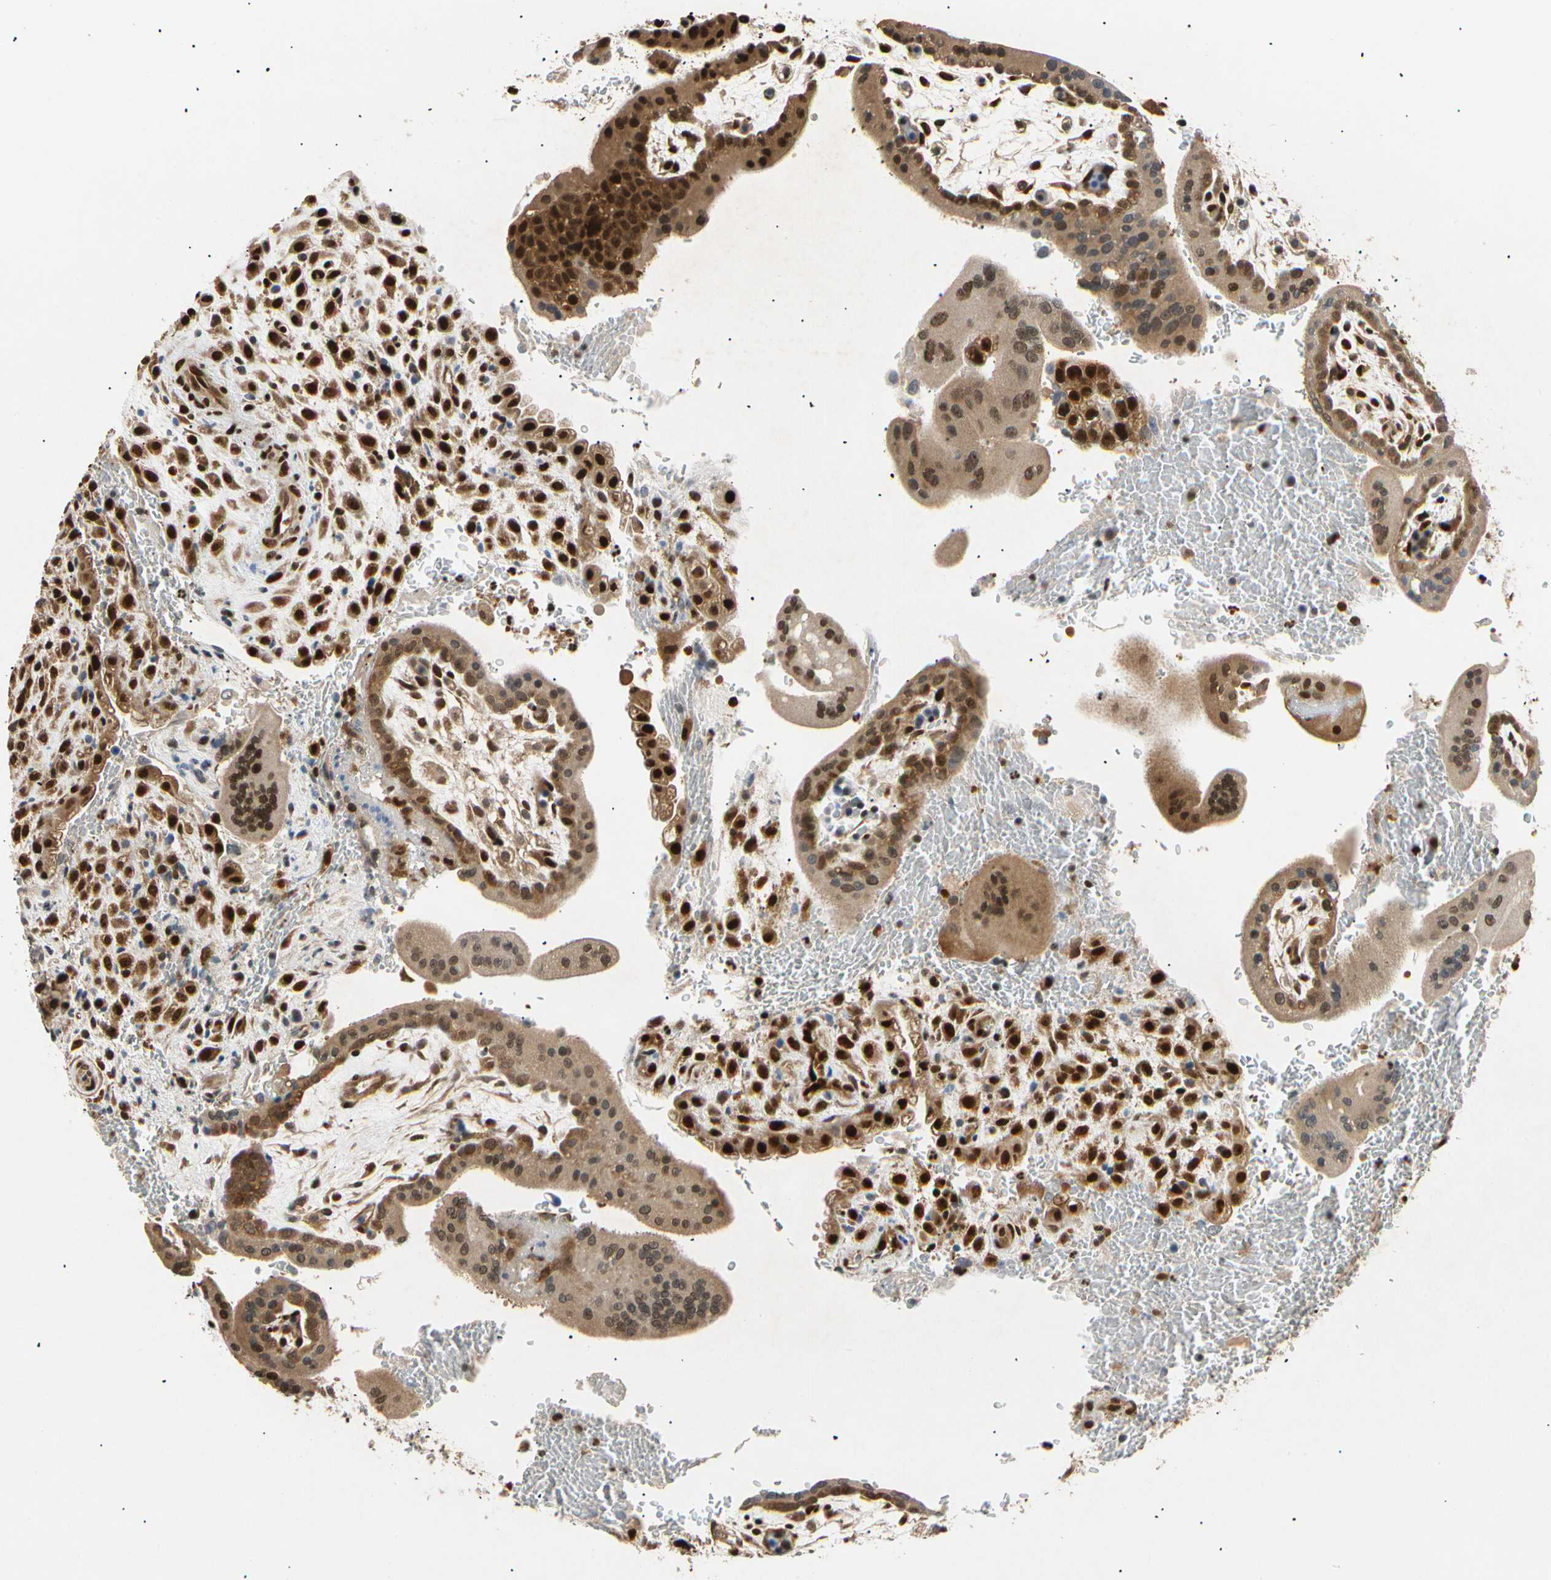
{"staining": {"intensity": "moderate", "quantity": ">75%", "location": "nuclear"}, "tissue": "placenta", "cell_type": "Decidual cells", "image_type": "normal", "snomed": [{"axis": "morphology", "description": "Normal tissue, NOS"}, {"axis": "topography", "description": "Placenta"}], "caption": "A medium amount of moderate nuclear expression is present in about >75% of decidual cells in unremarkable placenta. Nuclei are stained in blue.", "gene": "EIF1AX", "patient": {"sex": "female", "age": 35}}